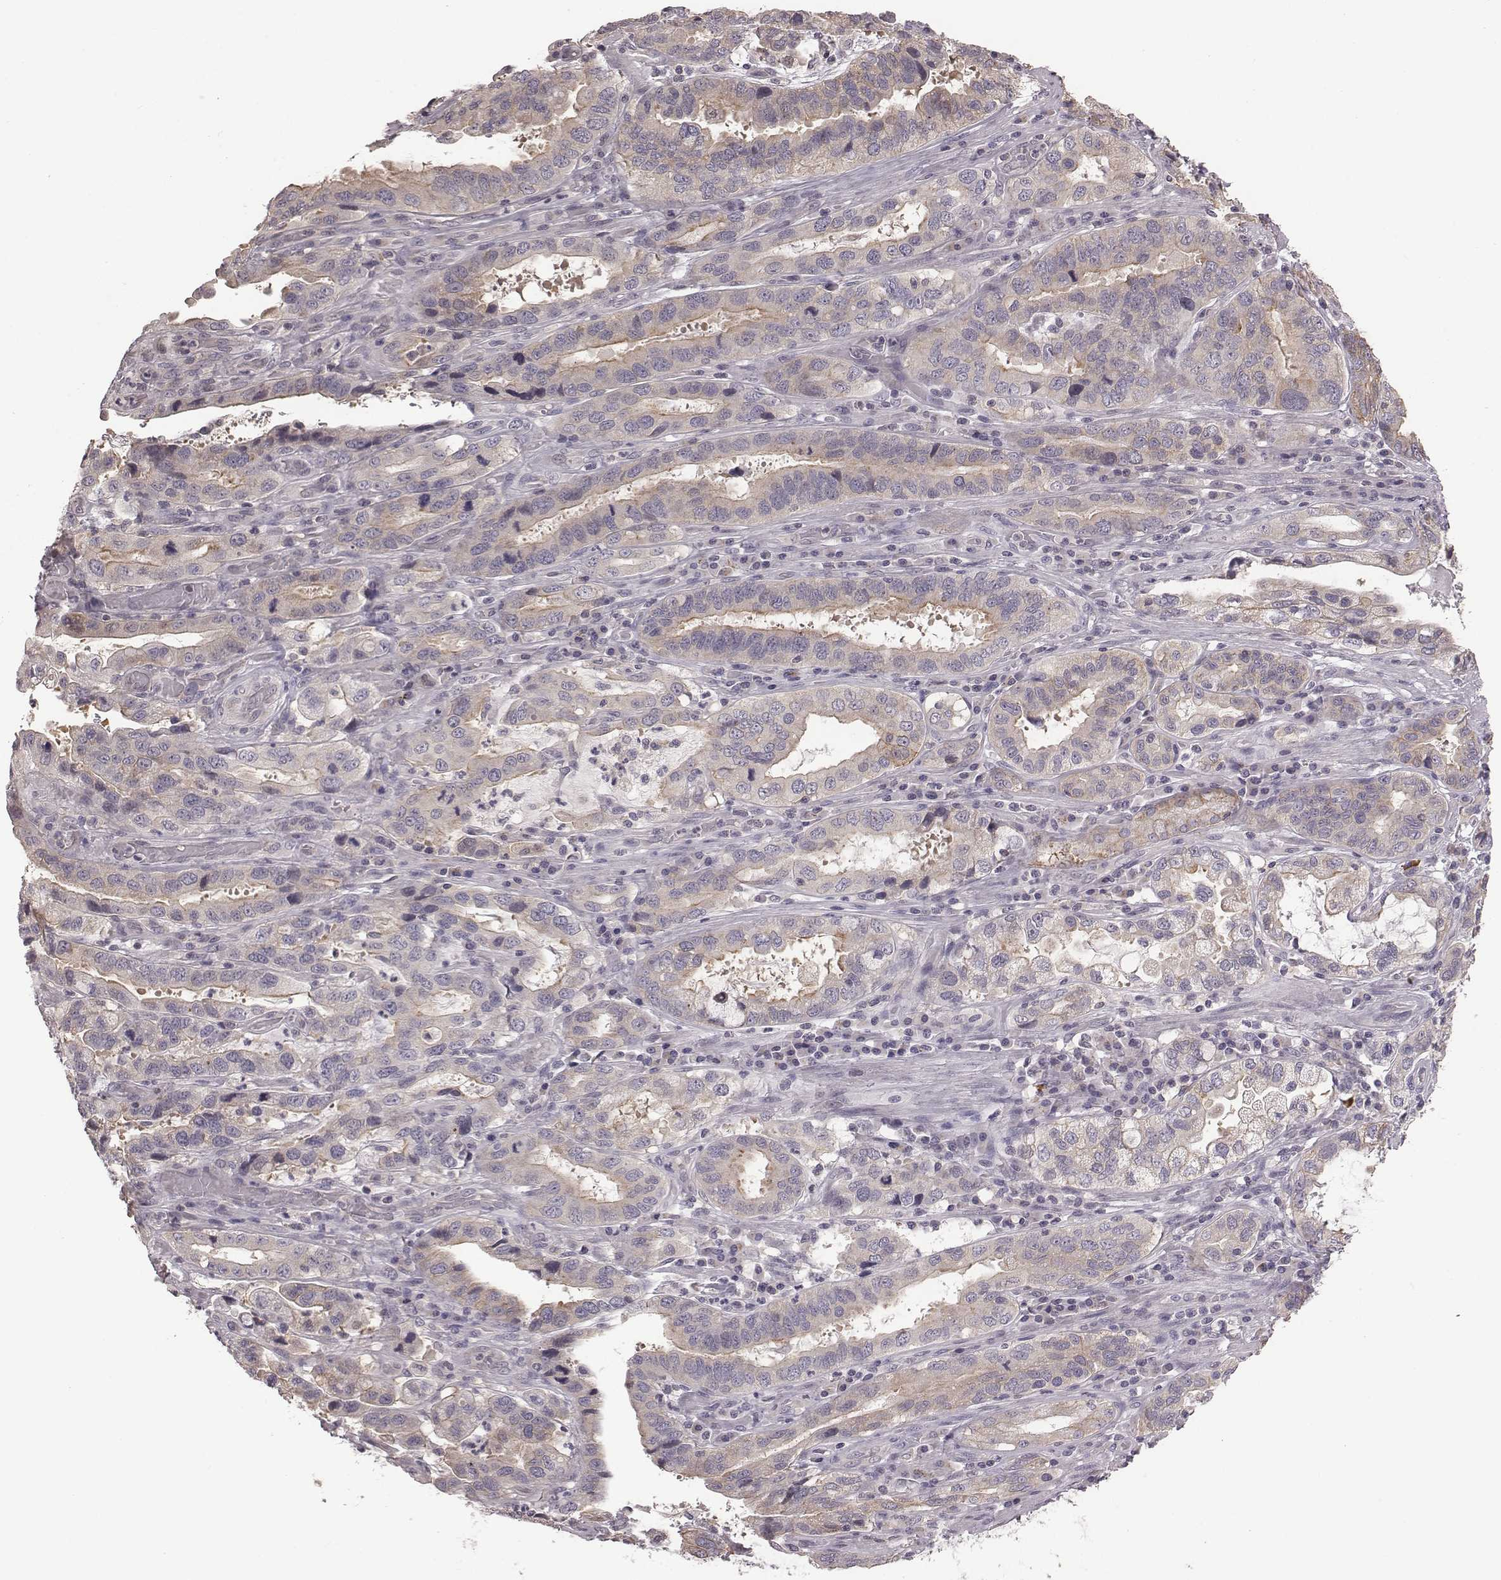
{"staining": {"intensity": "moderate", "quantity": "<25%", "location": "cytoplasmic/membranous"}, "tissue": "stomach cancer", "cell_type": "Tumor cells", "image_type": "cancer", "snomed": [{"axis": "morphology", "description": "Adenocarcinoma, NOS"}, {"axis": "topography", "description": "Stomach, lower"}], "caption": "This photomicrograph demonstrates immunohistochemistry staining of human stomach cancer (adenocarcinoma), with low moderate cytoplasmic/membranous staining in about <25% of tumor cells.", "gene": "BICDL1", "patient": {"sex": "female", "age": 76}}